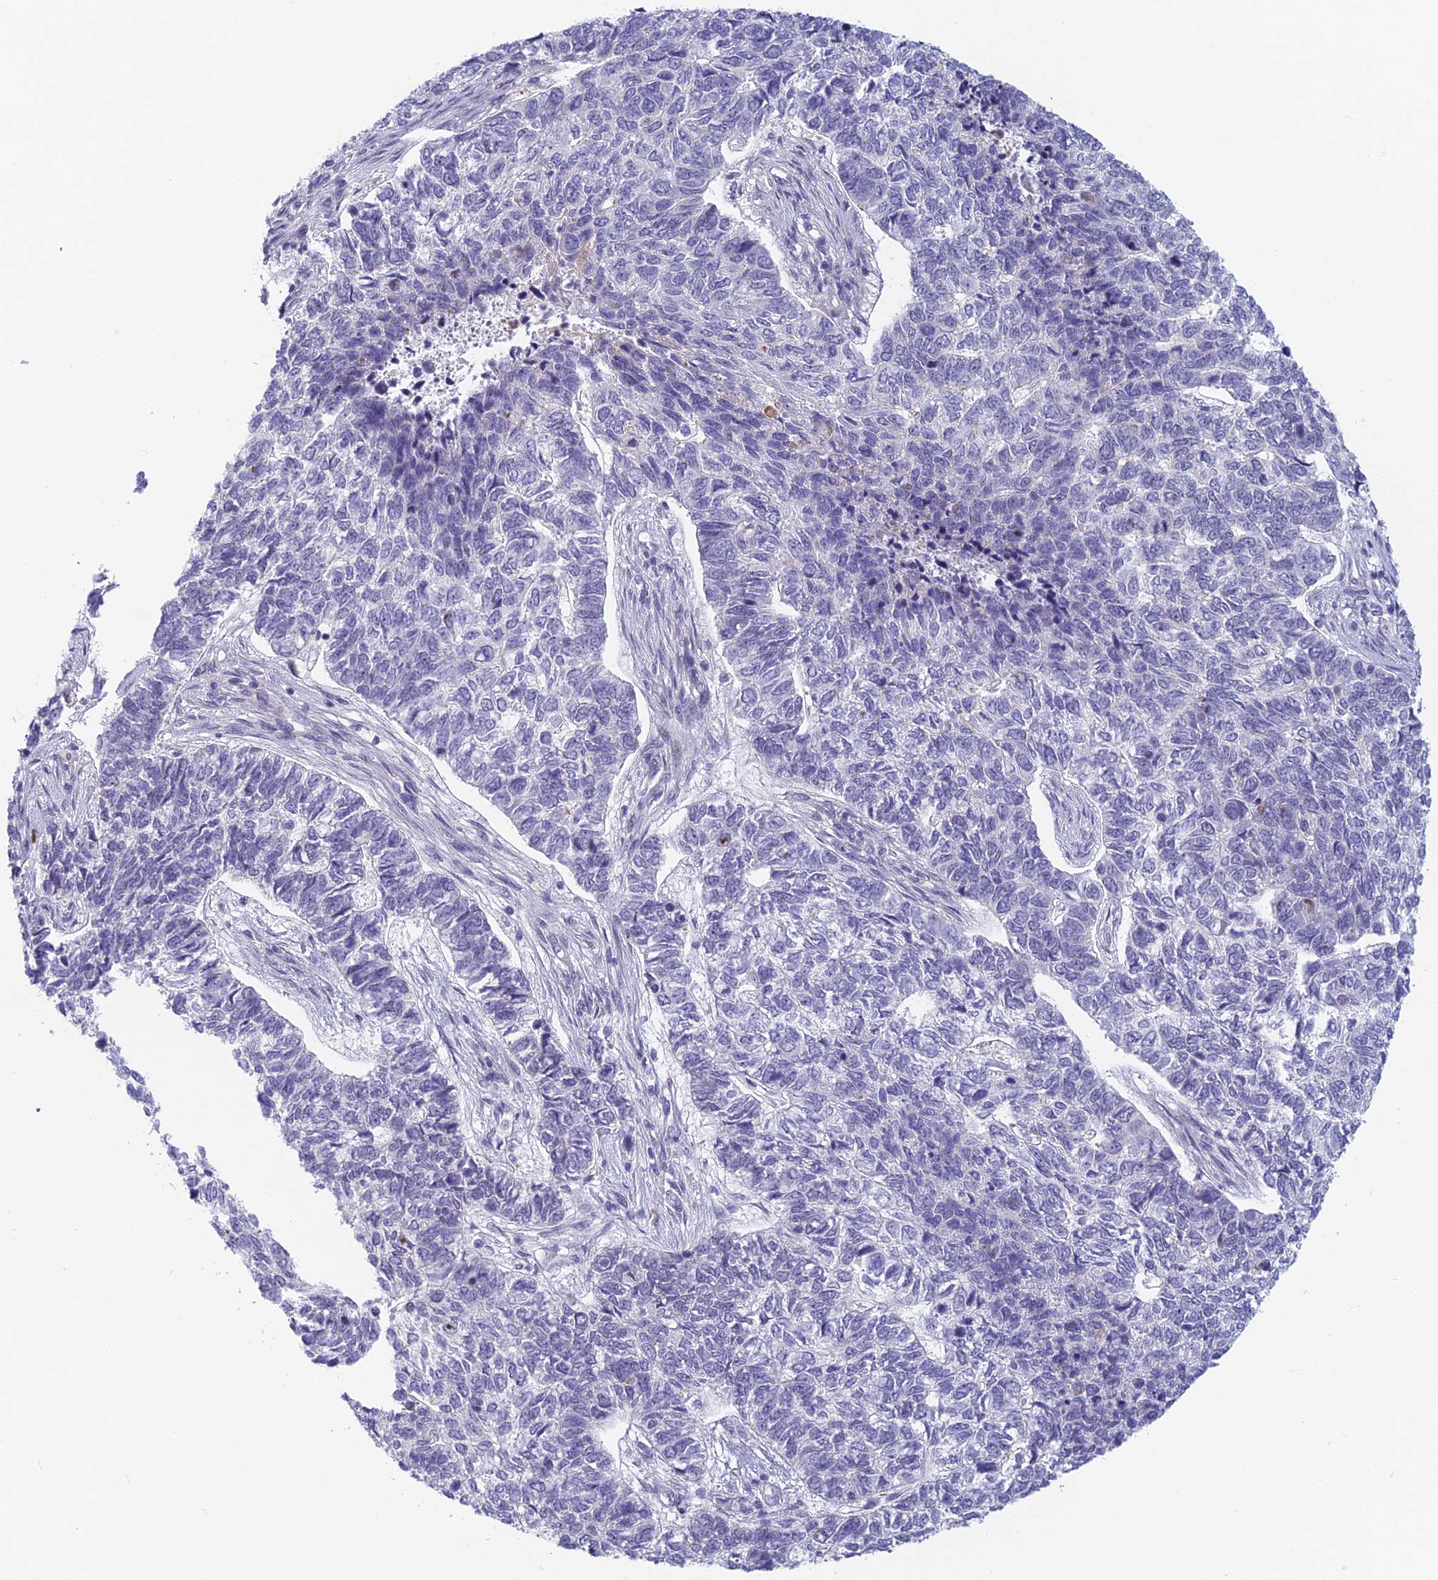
{"staining": {"intensity": "negative", "quantity": "none", "location": "none"}, "tissue": "skin cancer", "cell_type": "Tumor cells", "image_type": "cancer", "snomed": [{"axis": "morphology", "description": "Basal cell carcinoma"}, {"axis": "topography", "description": "Skin"}], "caption": "An immunohistochemistry (IHC) histopathology image of skin basal cell carcinoma is shown. There is no staining in tumor cells of skin basal cell carcinoma. (DAB (3,3'-diaminobenzidine) immunohistochemistry visualized using brightfield microscopy, high magnification).", "gene": "PPP1R26", "patient": {"sex": "female", "age": 65}}